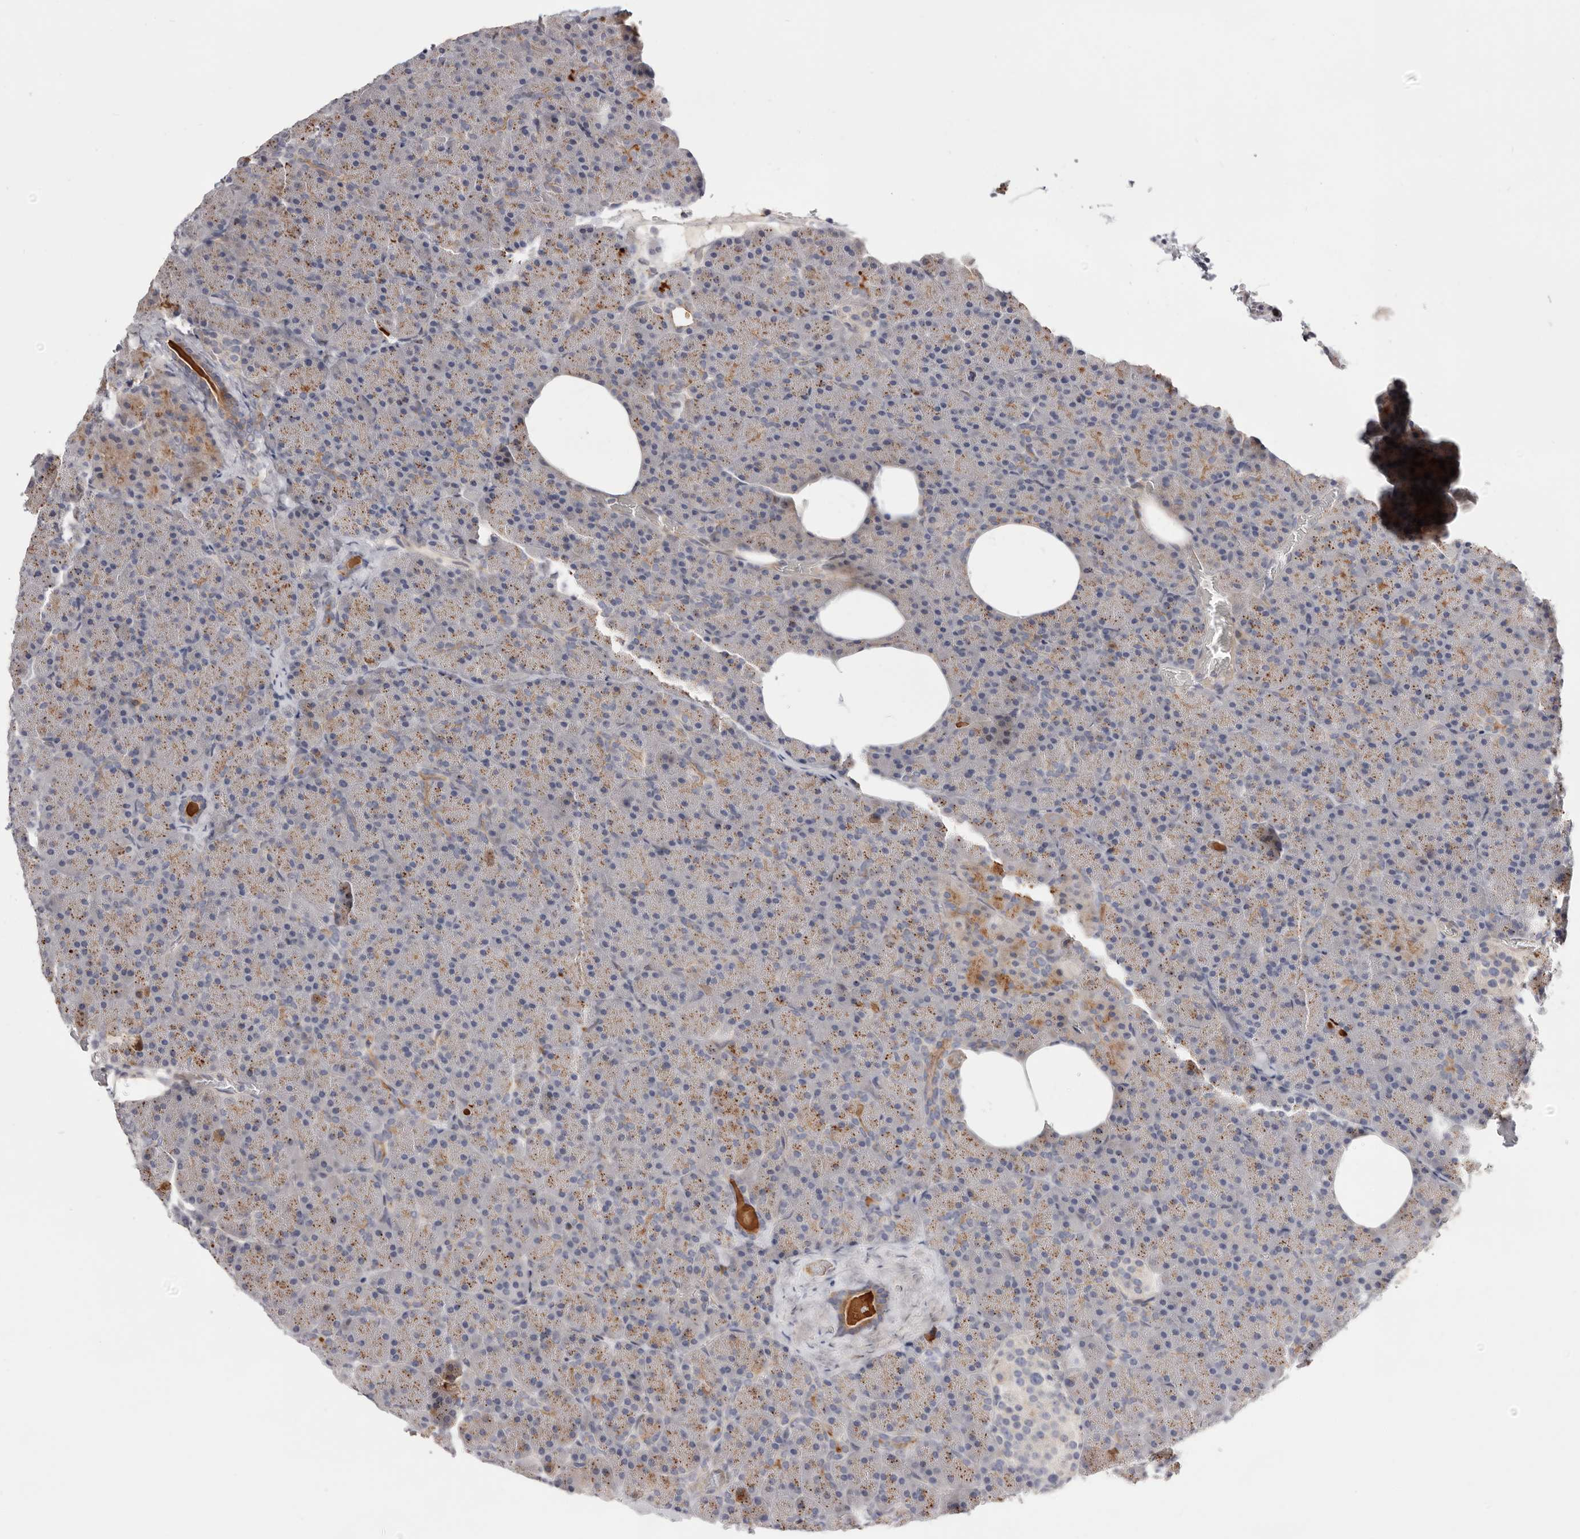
{"staining": {"intensity": "moderate", "quantity": "25%-75%", "location": "cytoplasmic/membranous"}, "tissue": "pancreas", "cell_type": "Exocrine glandular cells", "image_type": "normal", "snomed": [{"axis": "morphology", "description": "Normal tissue, NOS"}, {"axis": "morphology", "description": "Carcinoid, malignant, NOS"}, {"axis": "topography", "description": "Pancreas"}], "caption": "Immunohistochemistry (IHC) (DAB (3,3'-diaminobenzidine)) staining of benign human pancreas shows moderate cytoplasmic/membranous protein staining in approximately 25%-75% of exocrine glandular cells. The protein is shown in brown color, while the nuclei are stained blue.", "gene": "USH1C", "patient": {"sex": "female", "age": 35}}